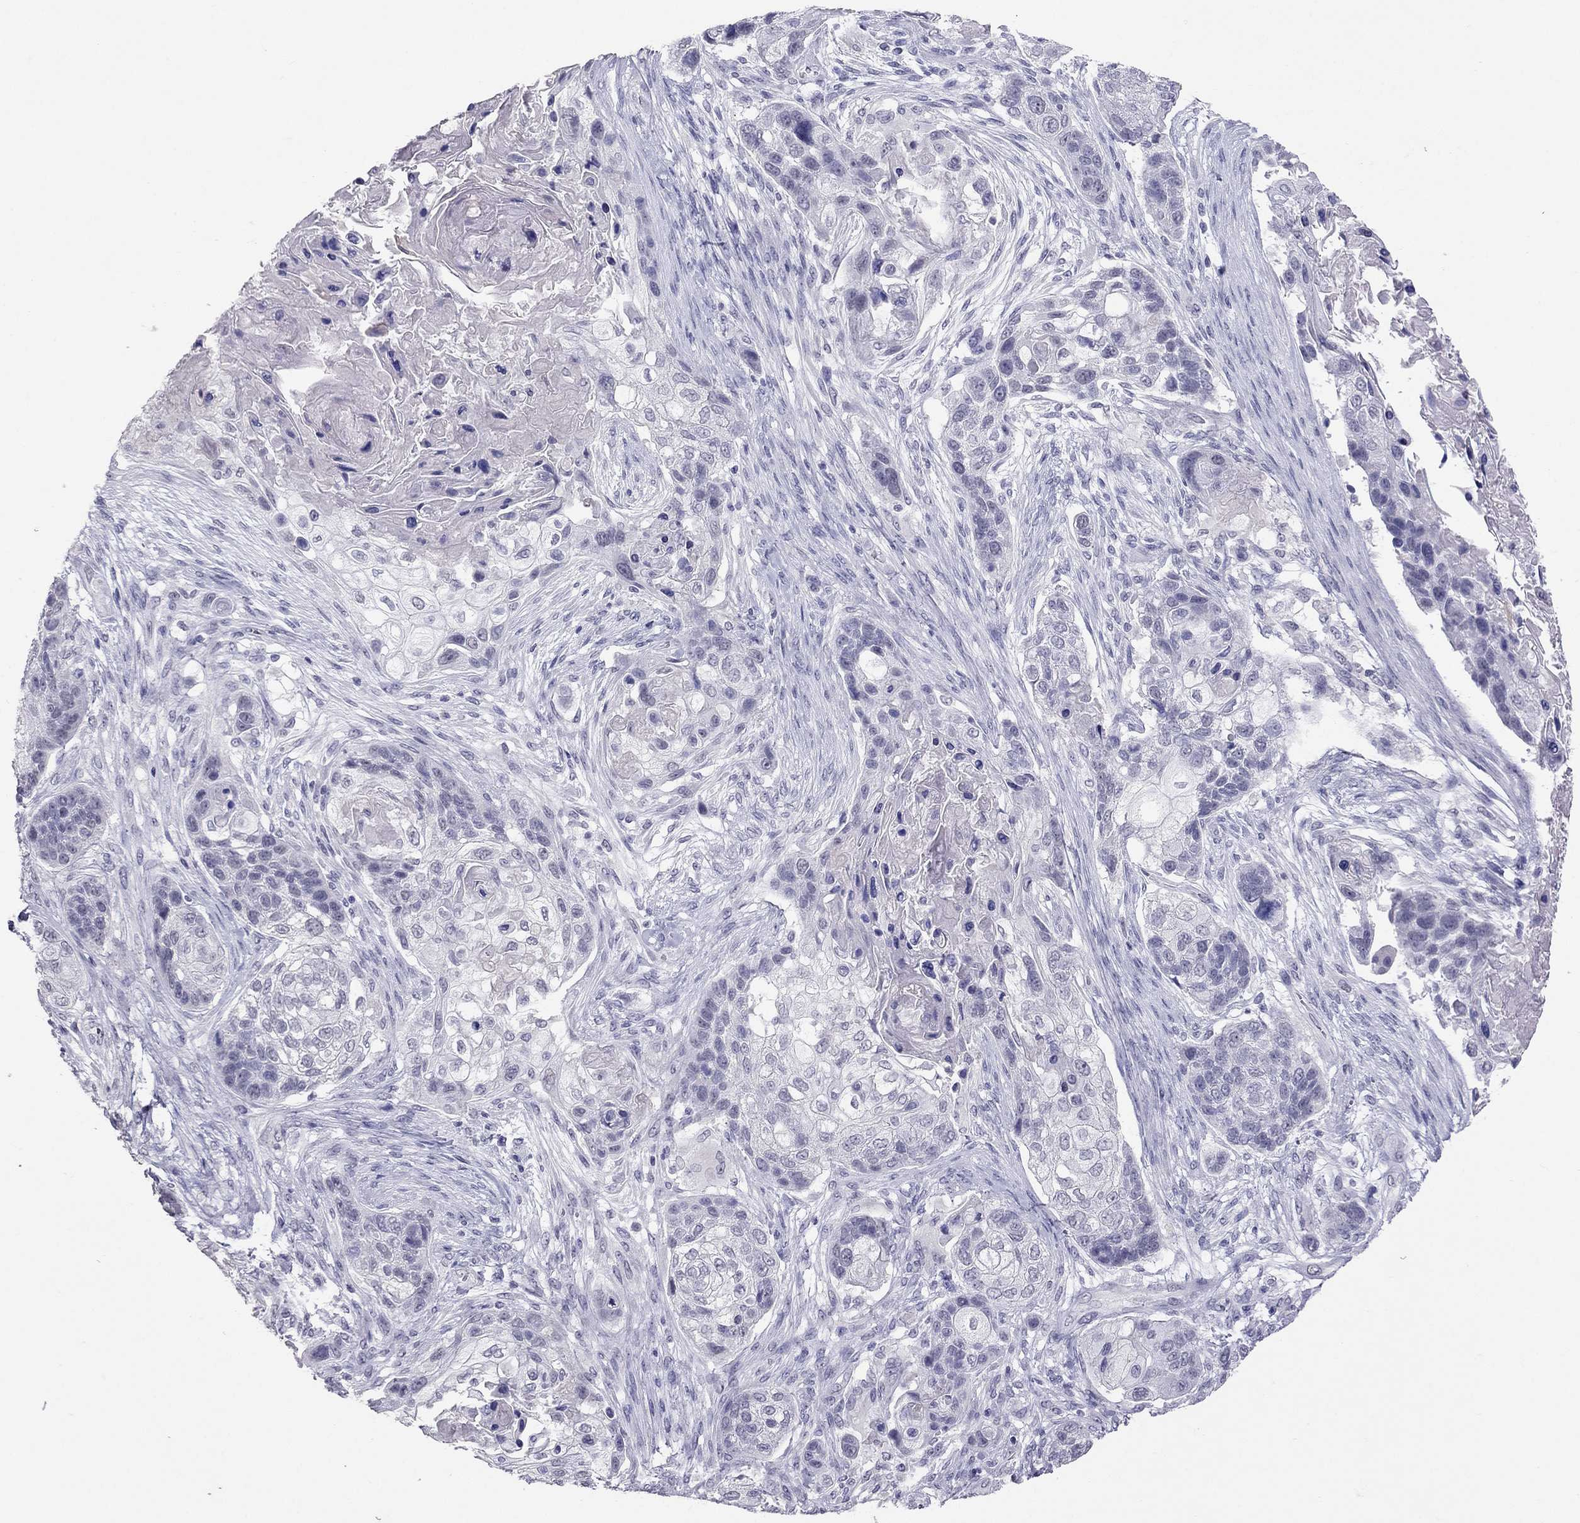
{"staining": {"intensity": "negative", "quantity": "none", "location": "none"}, "tissue": "lung cancer", "cell_type": "Tumor cells", "image_type": "cancer", "snomed": [{"axis": "morphology", "description": "Squamous cell carcinoma, NOS"}, {"axis": "topography", "description": "Lung"}], "caption": "Tumor cells are negative for protein expression in human squamous cell carcinoma (lung).", "gene": "PSMB11", "patient": {"sex": "male", "age": 69}}